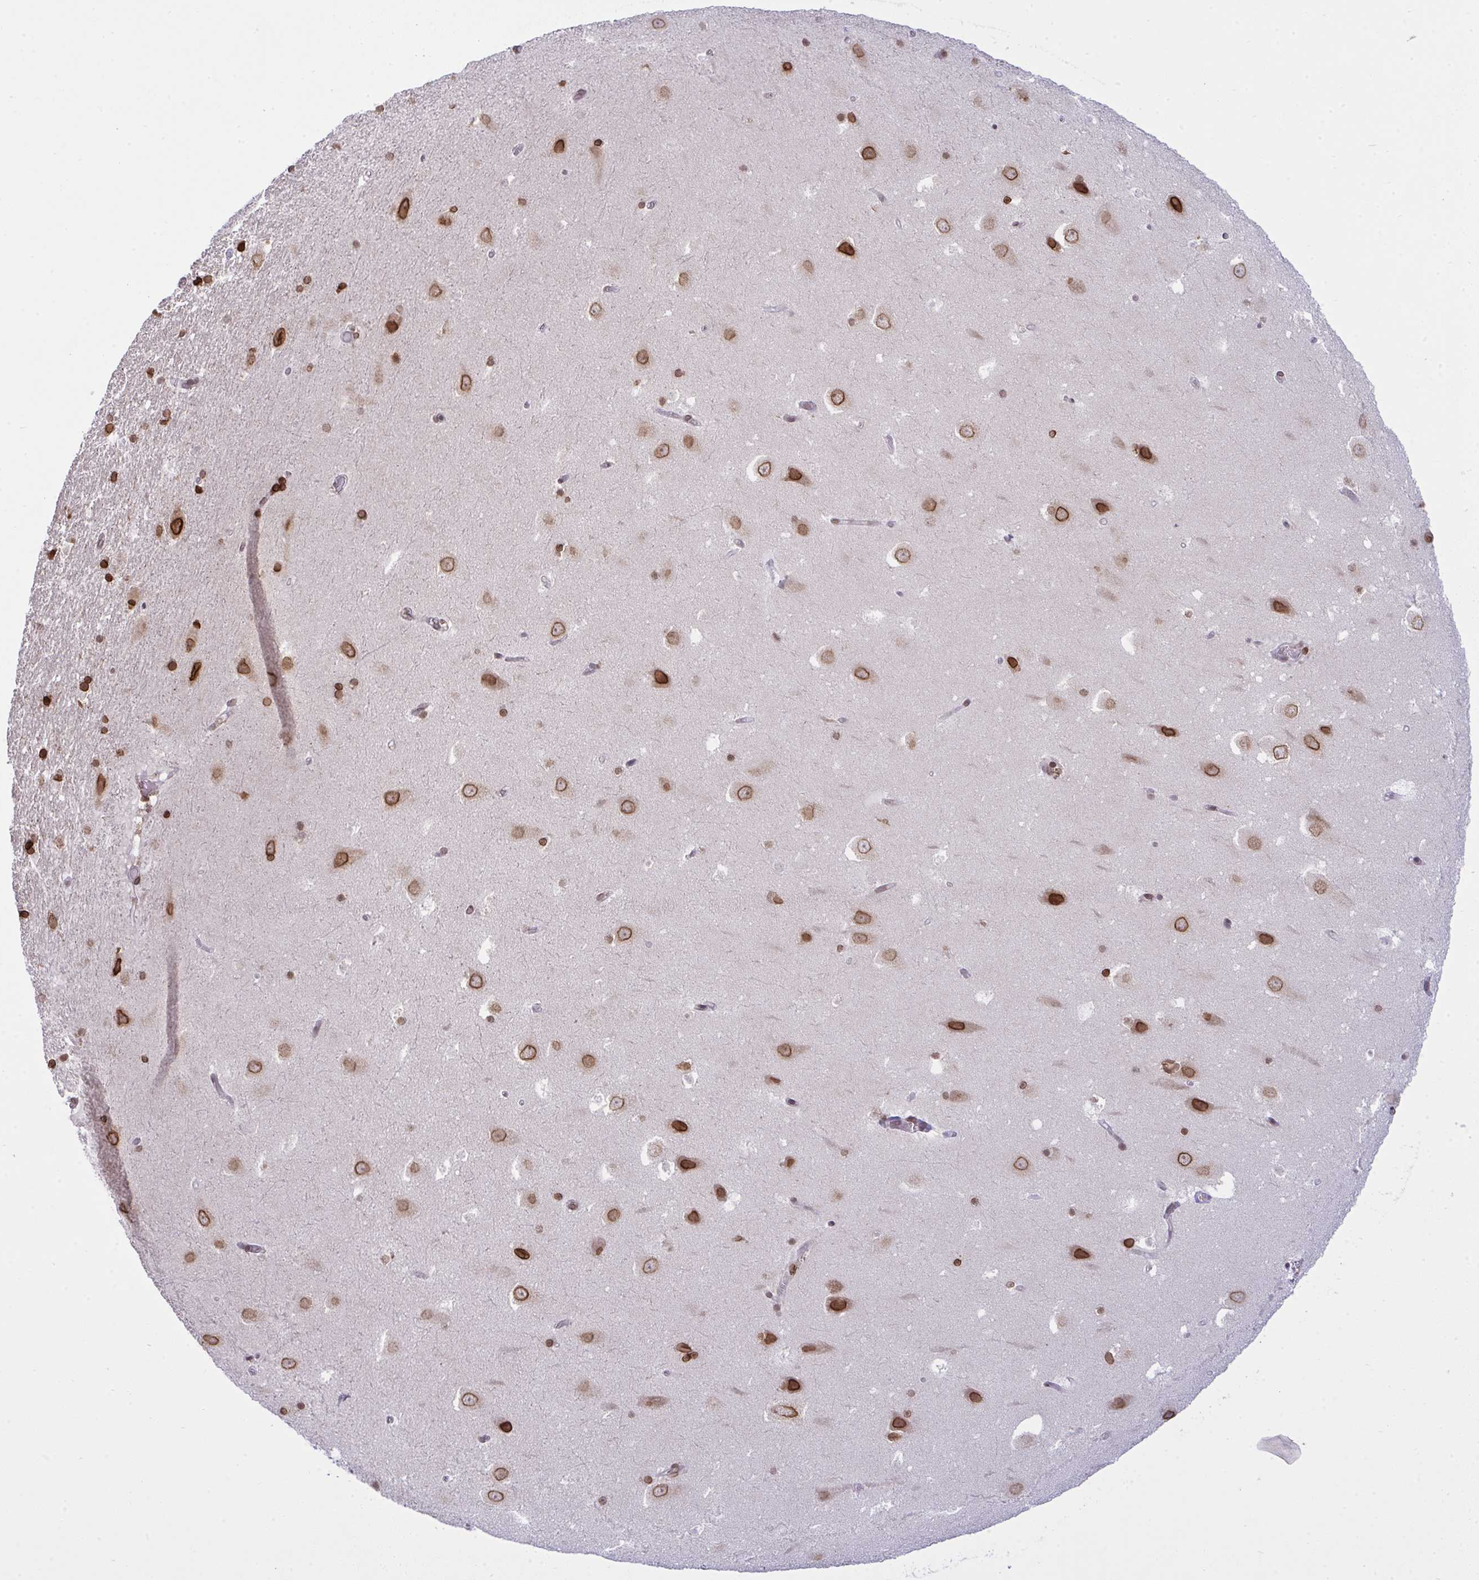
{"staining": {"intensity": "moderate", "quantity": ">75%", "location": "cytoplasmic/membranous,nuclear"}, "tissue": "hippocampus", "cell_type": "Glial cells", "image_type": "normal", "snomed": [{"axis": "morphology", "description": "Normal tissue, NOS"}, {"axis": "topography", "description": "Hippocampus"}], "caption": "IHC histopathology image of benign hippocampus: human hippocampus stained using immunohistochemistry (IHC) demonstrates medium levels of moderate protein expression localized specifically in the cytoplasmic/membranous,nuclear of glial cells, appearing as a cytoplasmic/membranous,nuclear brown color.", "gene": "RANBP2", "patient": {"sex": "female", "age": 42}}